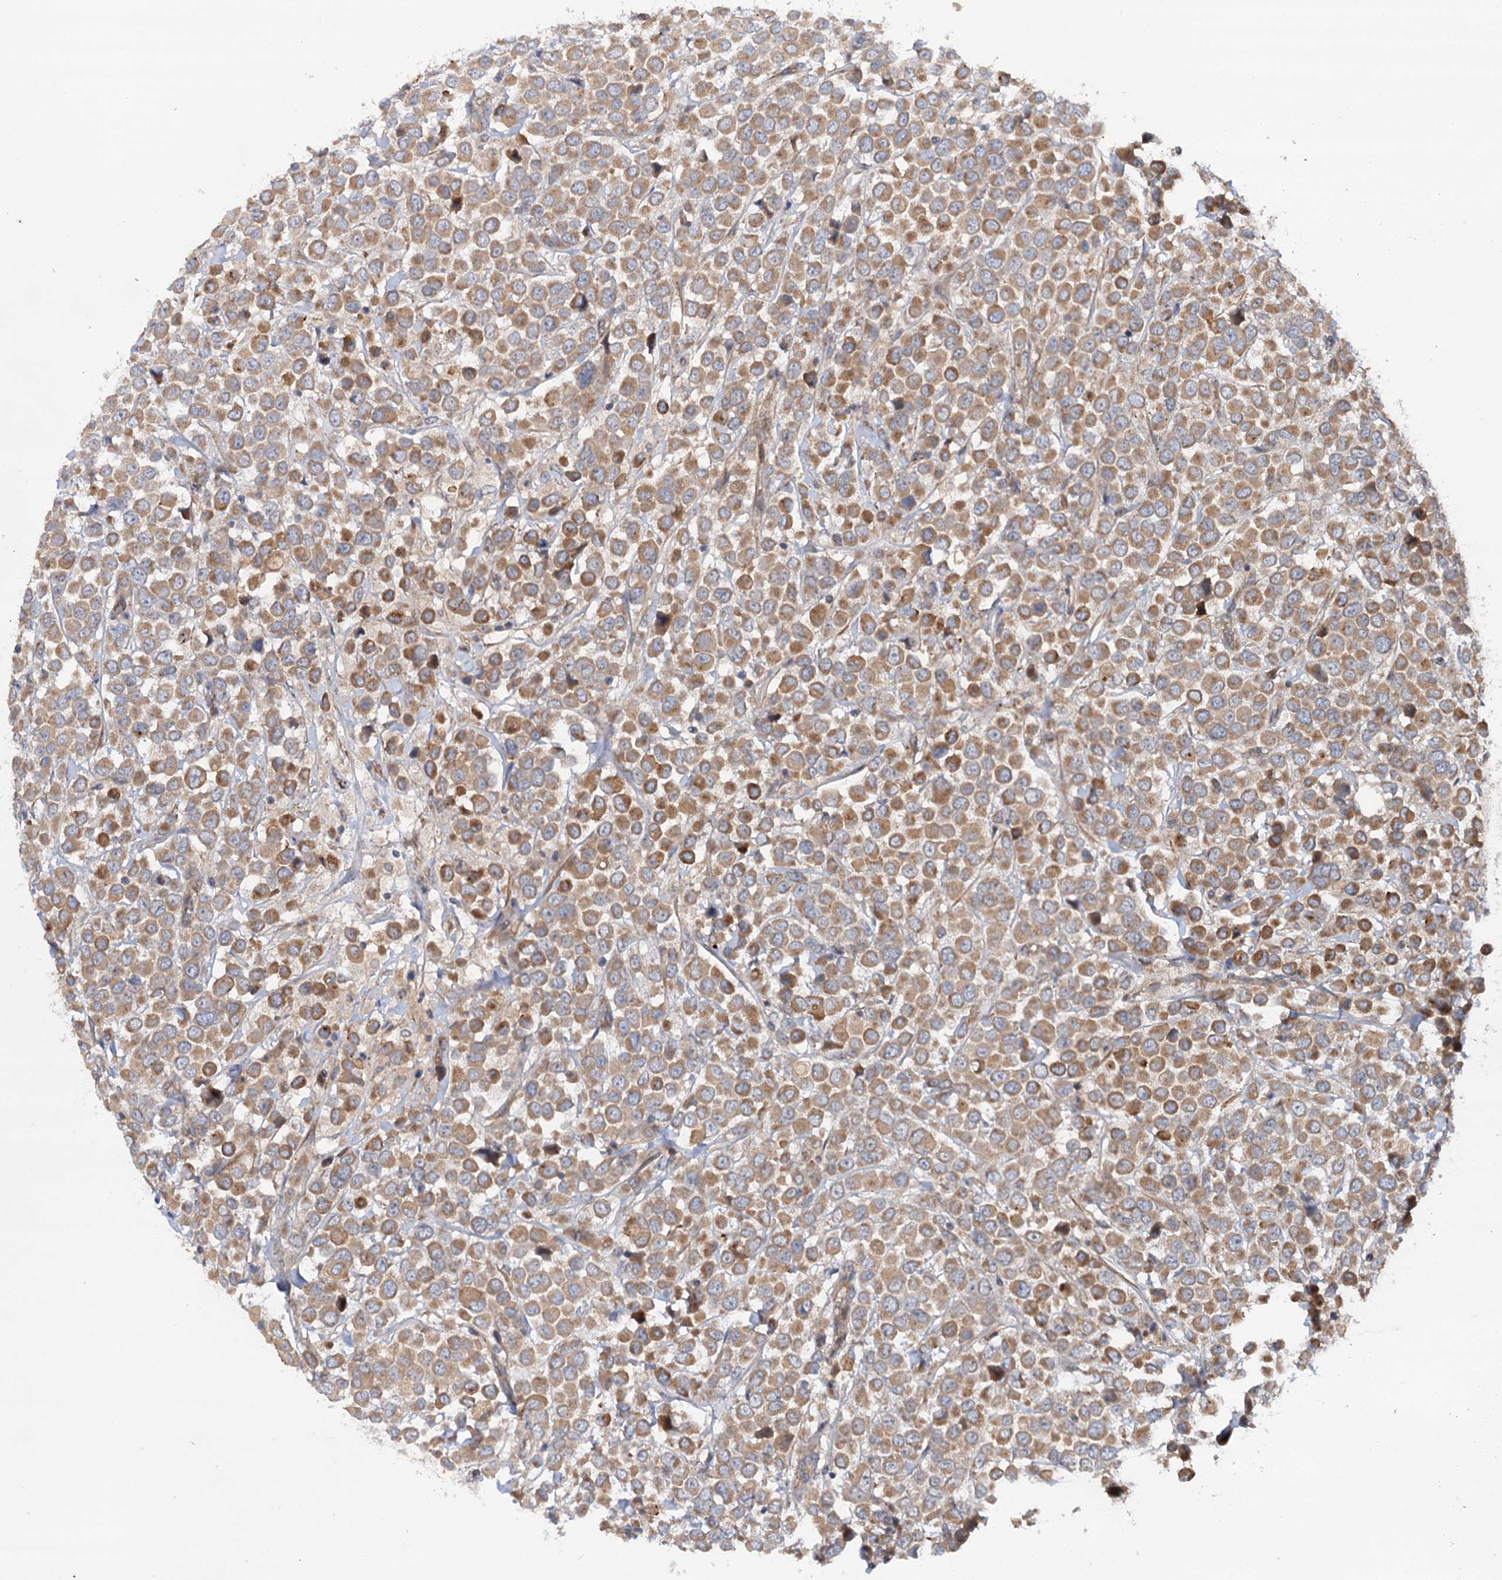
{"staining": {"intensity": "moderate", "quantity": ">75%", "location": "cytoplasmic/membranous"}, "tissue": "breast cancer", "cell_type": "Tumor cells", "image_type": "cancer", "snomed": [{"axis": "morphology", "description": "Duct carcinoma"}, {"axis": "topography", "description": "Breast"}], "caption": "Immunohistochemical staining of human infiltrating ductal carcinoma (breast) displays moderate cytoplasmic/membranous protein staining in approximately >75% of tumor cells.", "gene": "ADGRG4", "patient": {"sex": "female", "age": 61}}